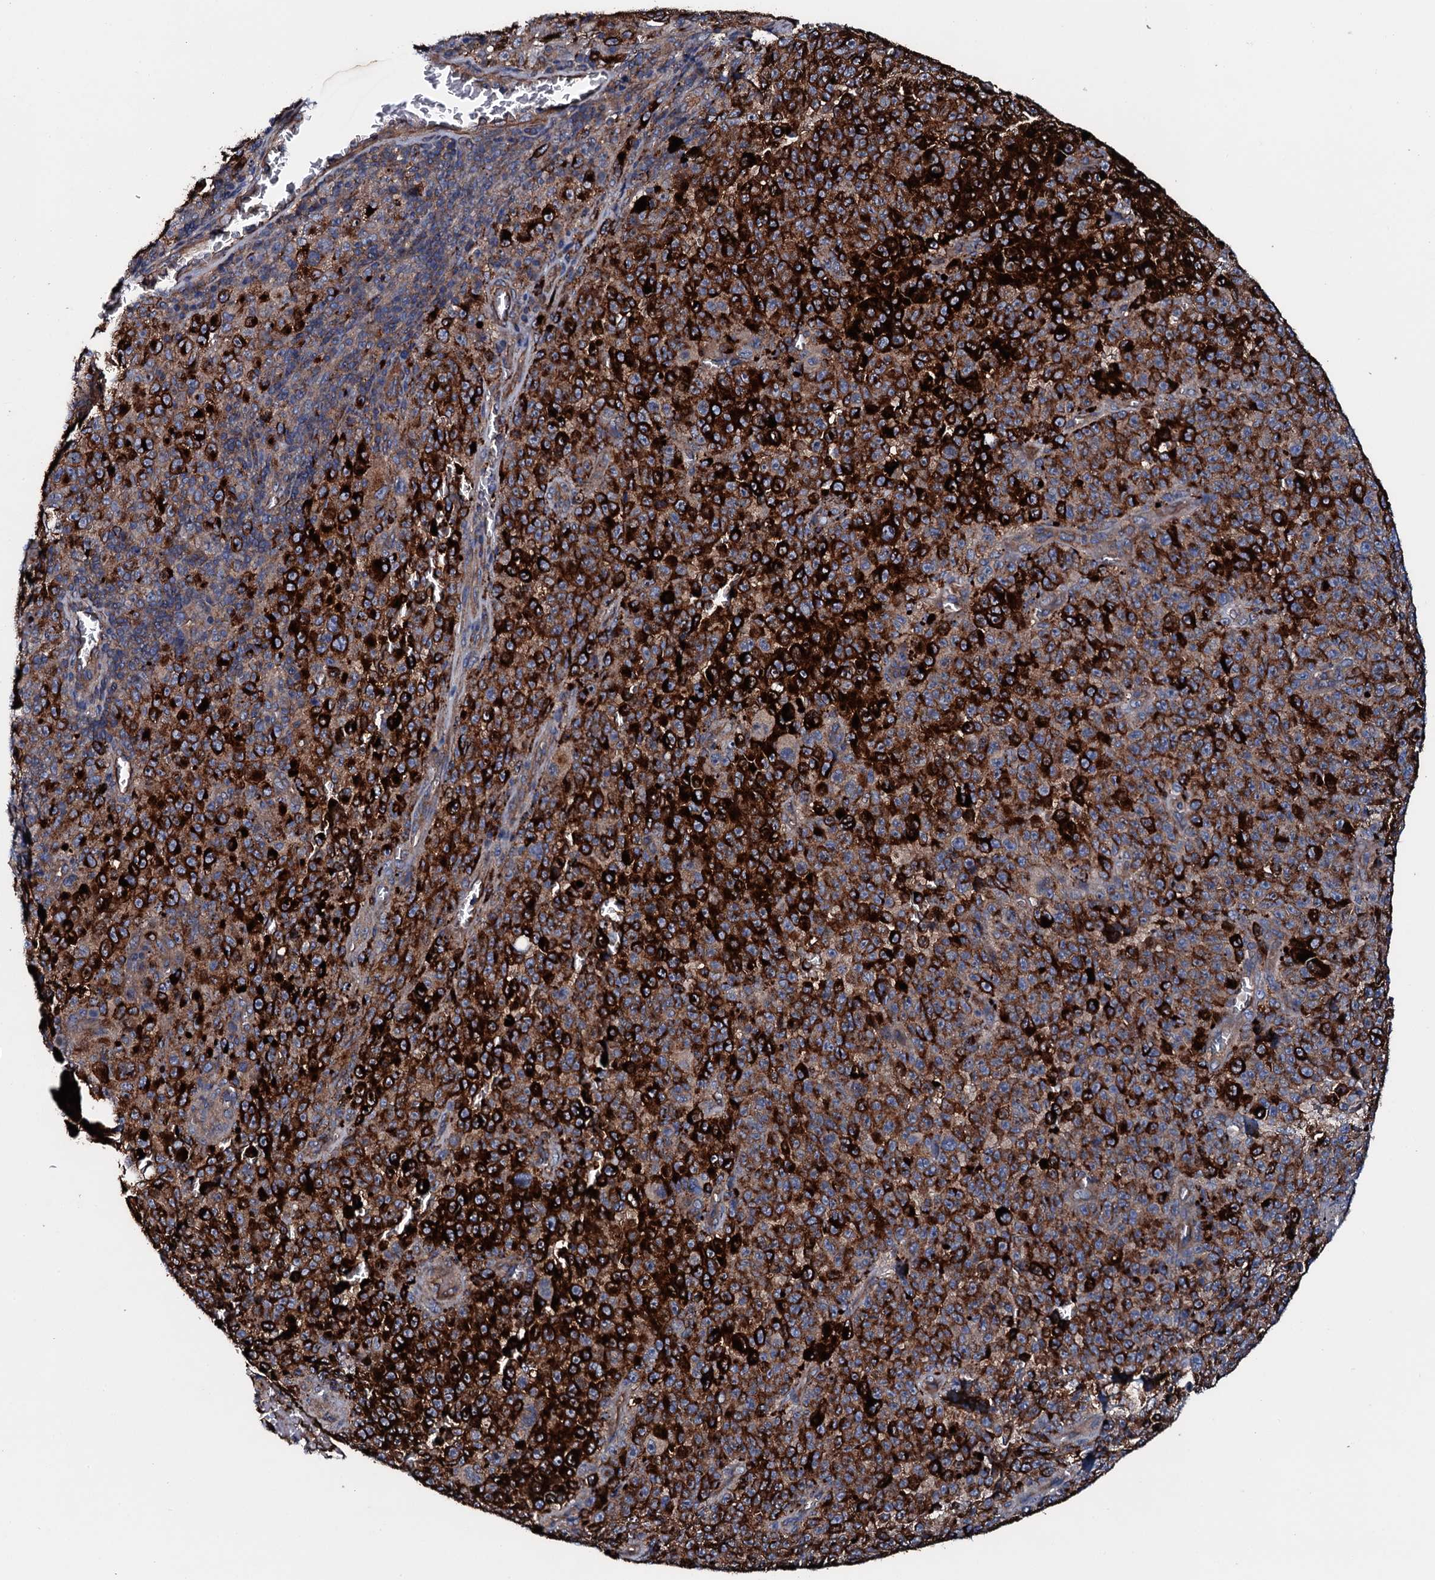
{"staining": {"intensity": "strong", "quantity": ">75%", "location": "cytoplasmic/membranous"}, "tissue": "melanoma", "cell_type": "Tumor cells", "image_type": "cancer", "snomed": [{"axis": "morphology", "description": "Malignant melanoma, NOS"}, {"axis": "topography", "description": "Skin"}], "caption": "This histopathology image shows immunohistochemistry staining of melanoma, with high strong cytoplasmic/membranous positivity in about >75% of tumor cells.", "gene": "NEK1", "patient": {"sex": "female", "age": 82}}